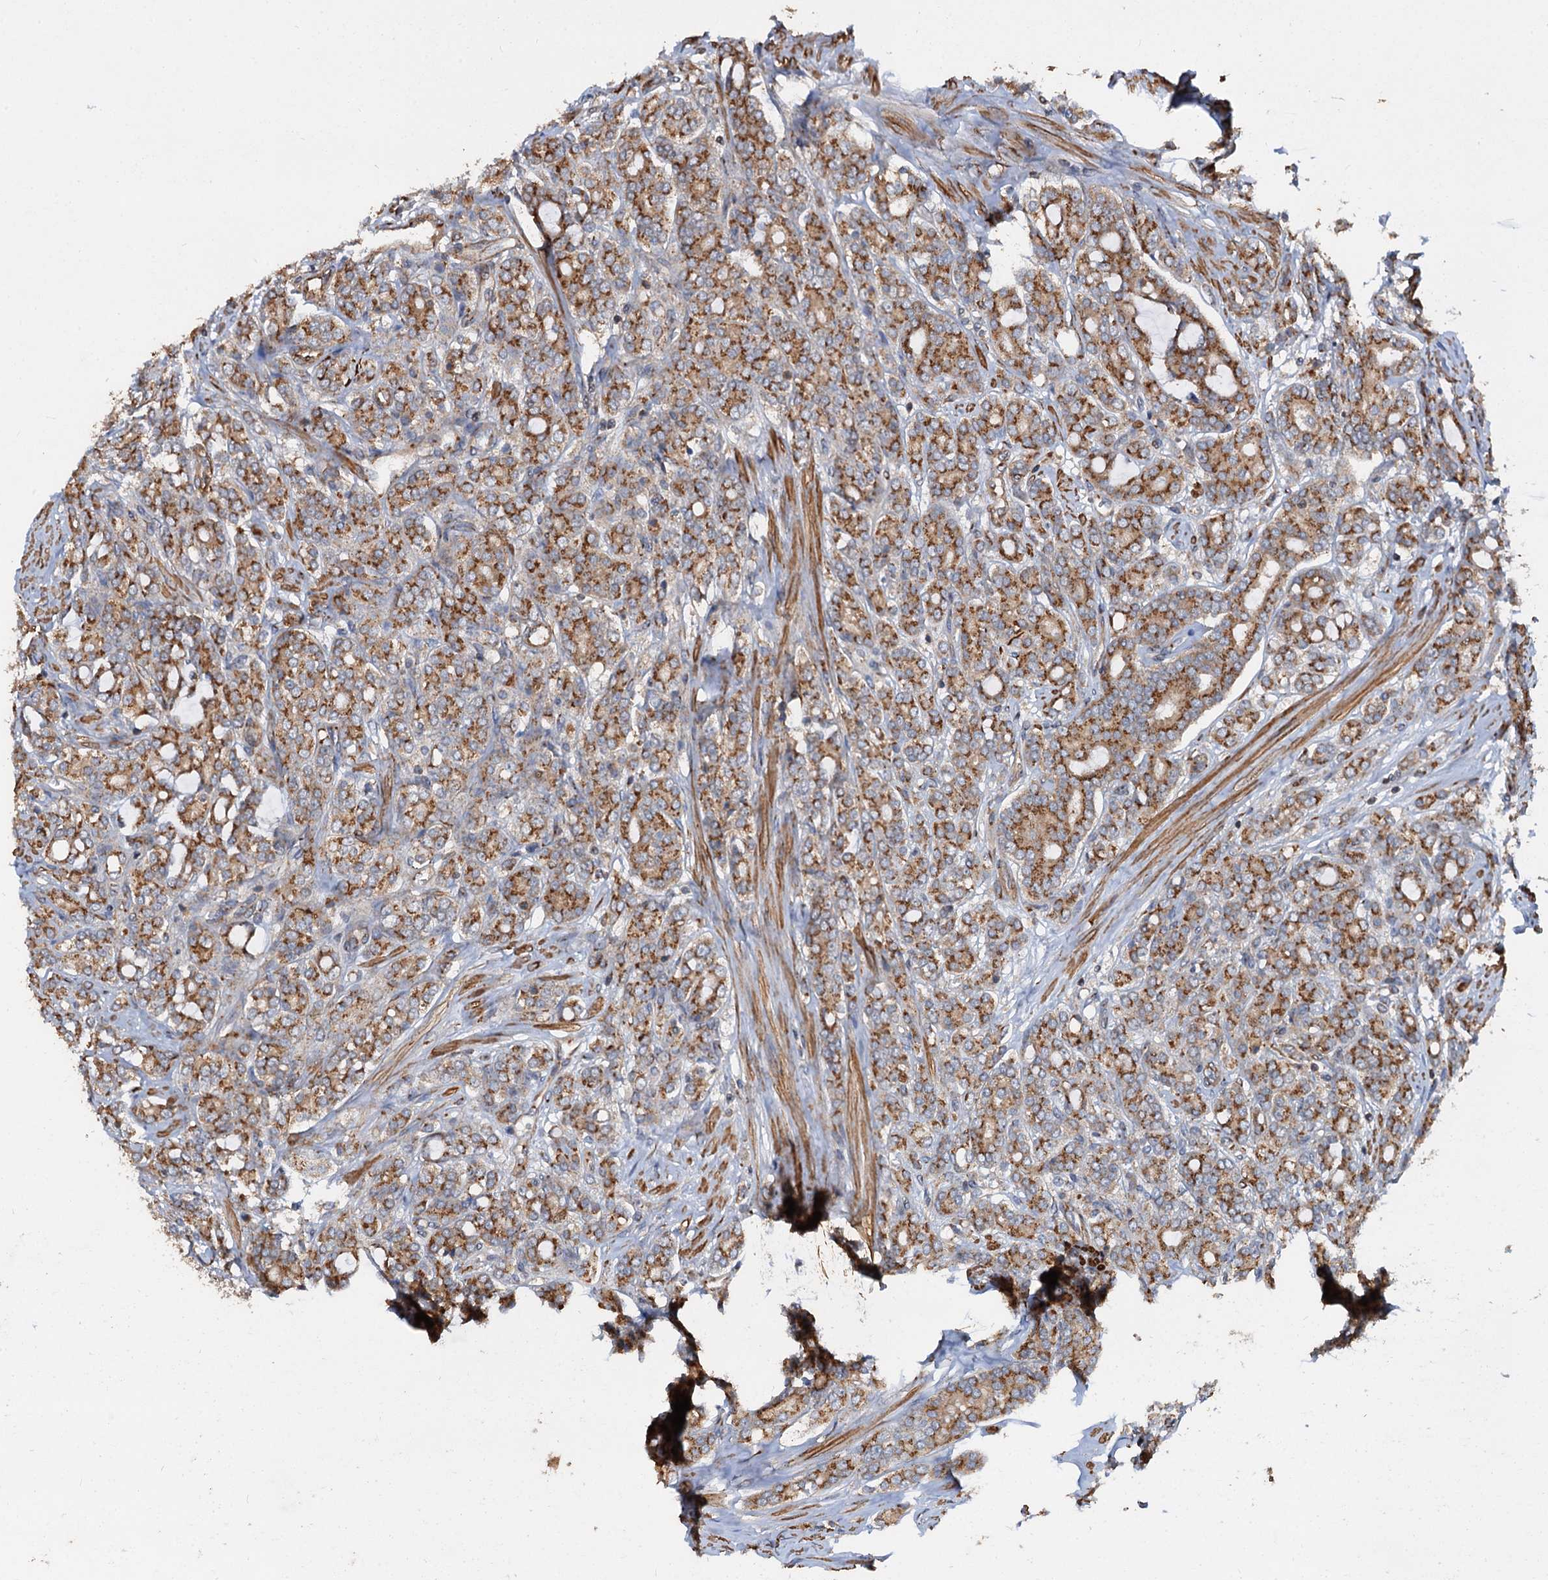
{"staining": {"intensity": "moderate", "quantity": ">75%", "location": "cytoplasmic/membranous"}, "tissue": "prostate cancer", "cell_type": "Tumor cells", "image_type": "cancer", "snomed": [{"axis": "morphology", "description": "Adenocarcinoma, High grade"}, {"axis": "topography", "description": "Prostate"}], "caption": "Immunohistochemistry staining of prostate cancer (high-grade adenocarcinoma), which displays medium levels of moderate cytoplasmic/membranous positivity in approximately >75% of tumor cells indicating moderate cytoplasmic/membranous protein expression. The staining was performed using DAB (brown) for protein detection and nuclei were counterstained in hematoxylin (blue).", "gene": "ANKRD26", "patient": {"sex": "male", "age": 62}}